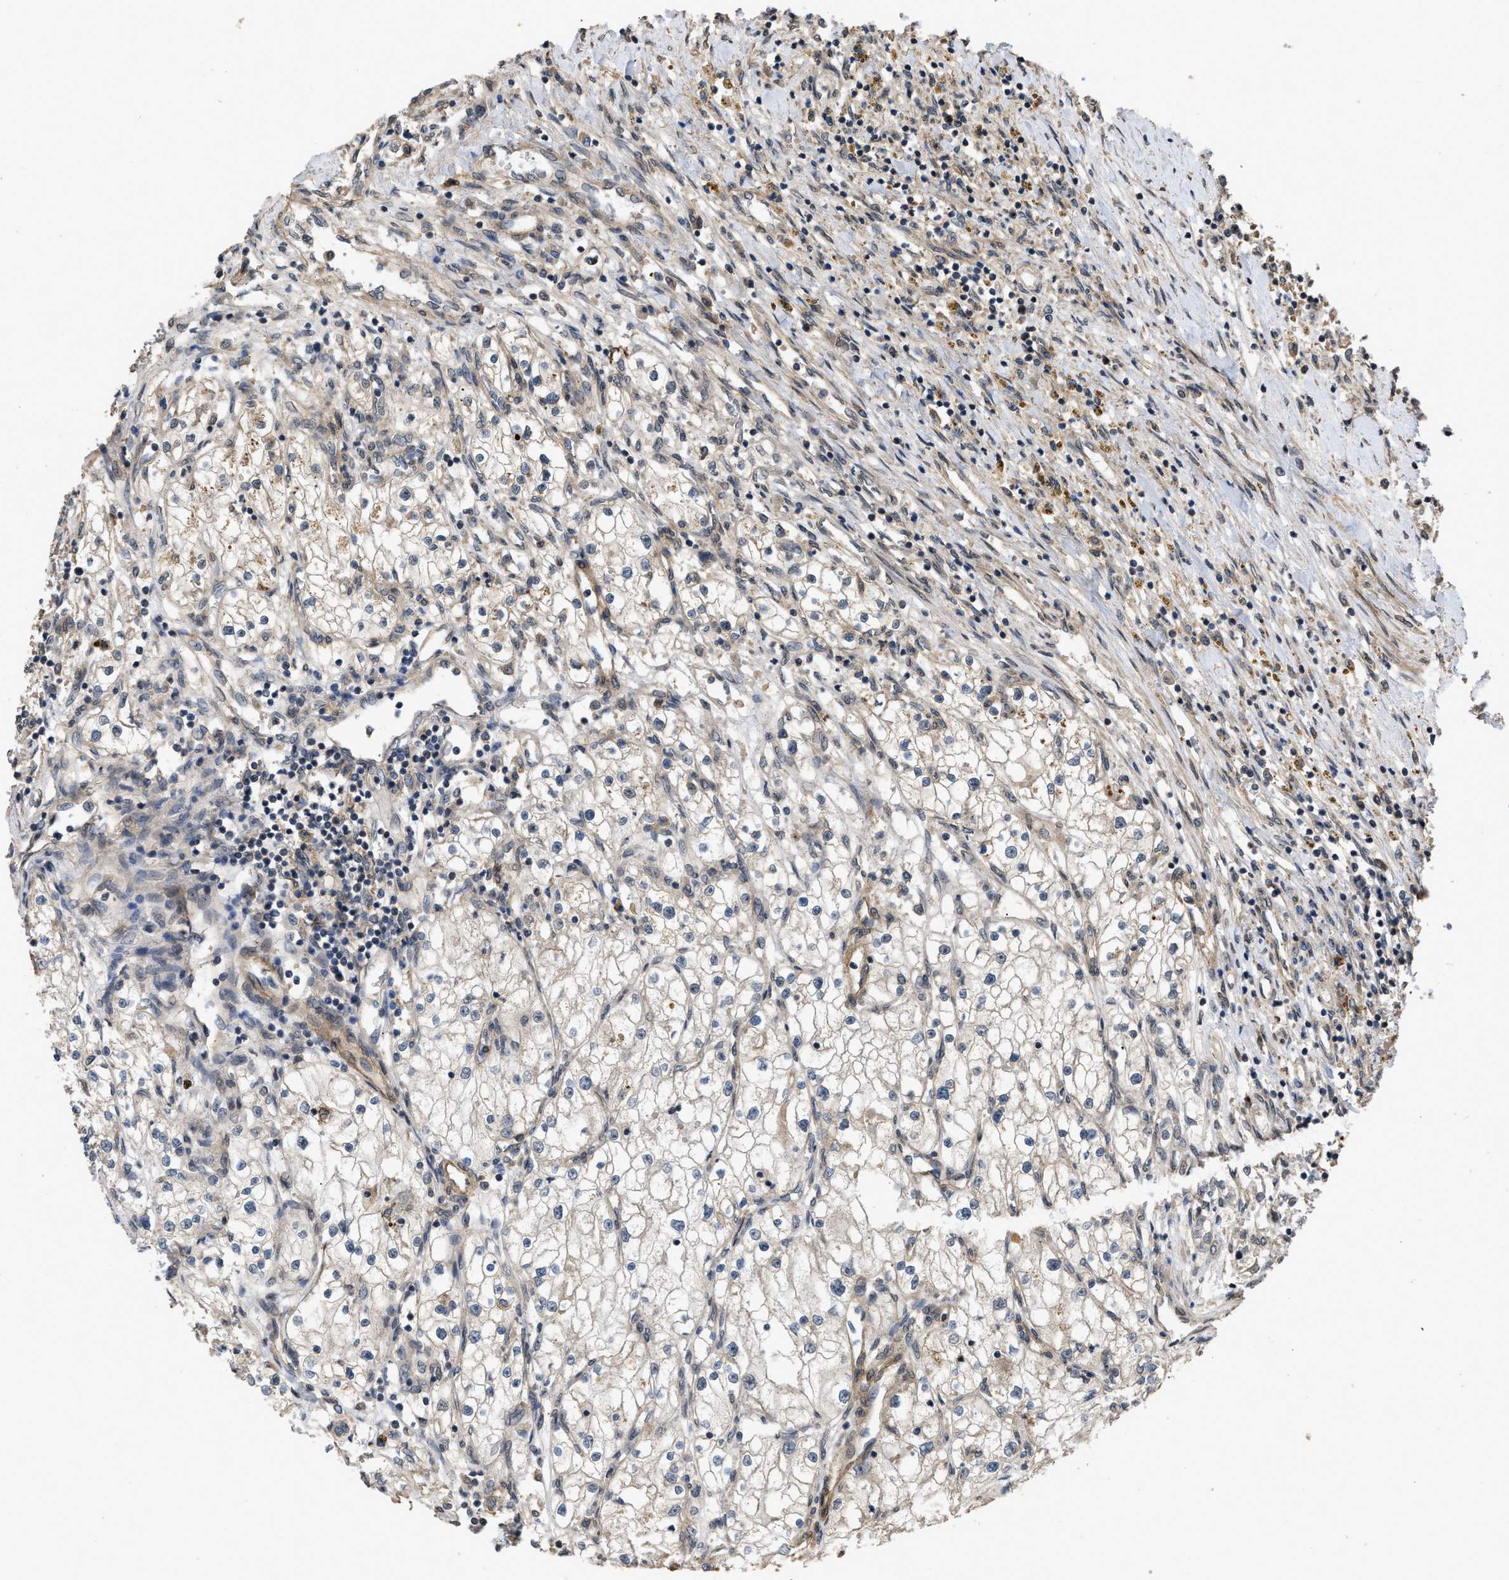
{"staining": {"intensity": "weak", "quantity": "<25%", "location": "cytoplasmic/membranous"}, "tissue": "renal cancer", "cell_type": "Tumor cells", "image_type": "cancer", "snomed": [{"axis": "morphology", "description": "Adenocarcinoma, NOS"}, {"axis": "topography", "description": "Kidney"}], "caption": "A micrograph of adenocarcinoma (renal) stained for a protein demonstrates no brown staining in tumor cells.", "gene": "UTRN", "patient": {"sex": "male", "age": 68}}